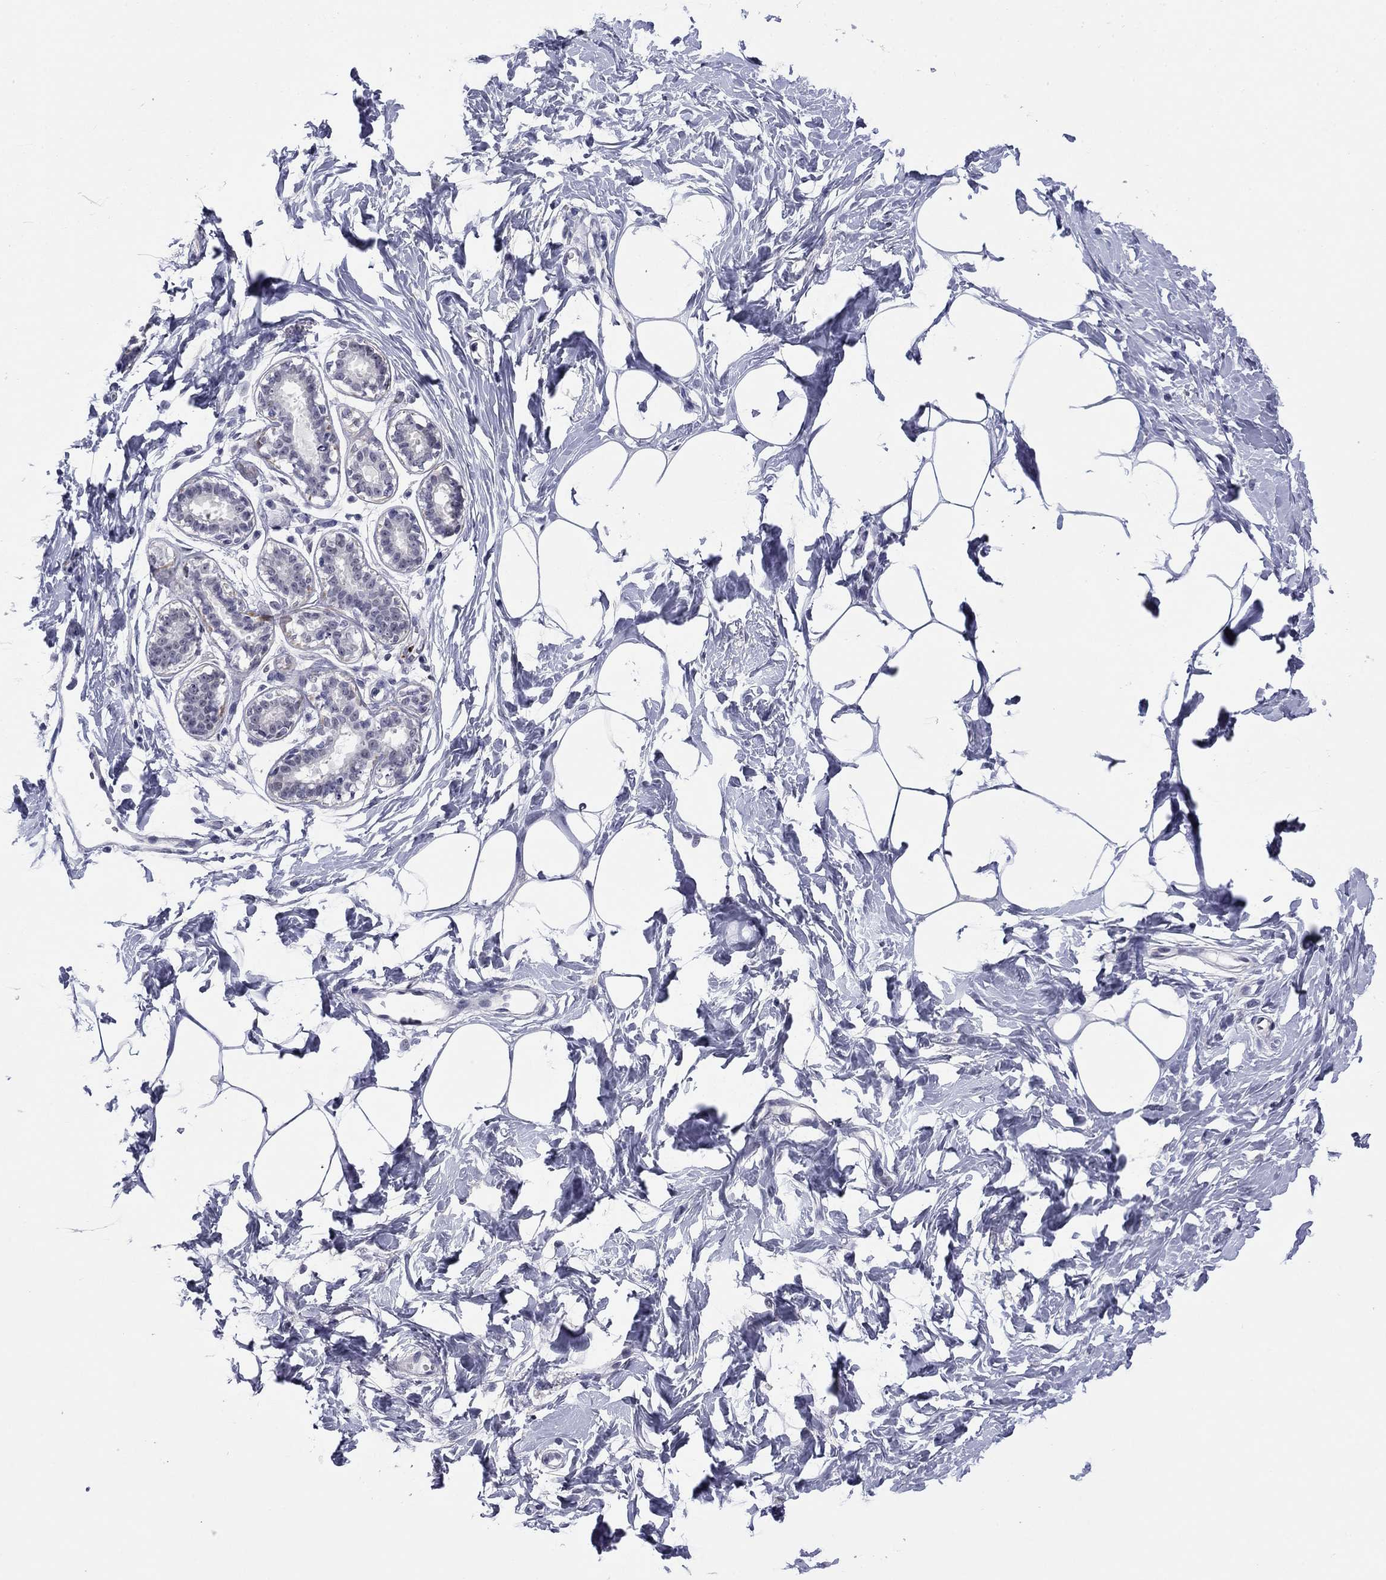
{"staining": {"intensity": "negative", "quantity": "none", "location": "none"}, "tissue": "breast", "cell_type": "Adipocytes", "image_type": "normal", "snomed": [{"axis": "morphology", "description": "Normal tissue, NOS"}, {"axis": "morphology", "description": "Lobular carcinoma, in situ"}, {"axis": "topography", "description": "Breast"}], "caption": "This micrograph is of unremarkable breast stained with immunohistochemistry (IHC) to label a protein in brown with the nuclei are counter-stained blue. There is no staining in adipocytes.", "gene": "TIGD4", "patient": {"sex": "female", "age": 35}}